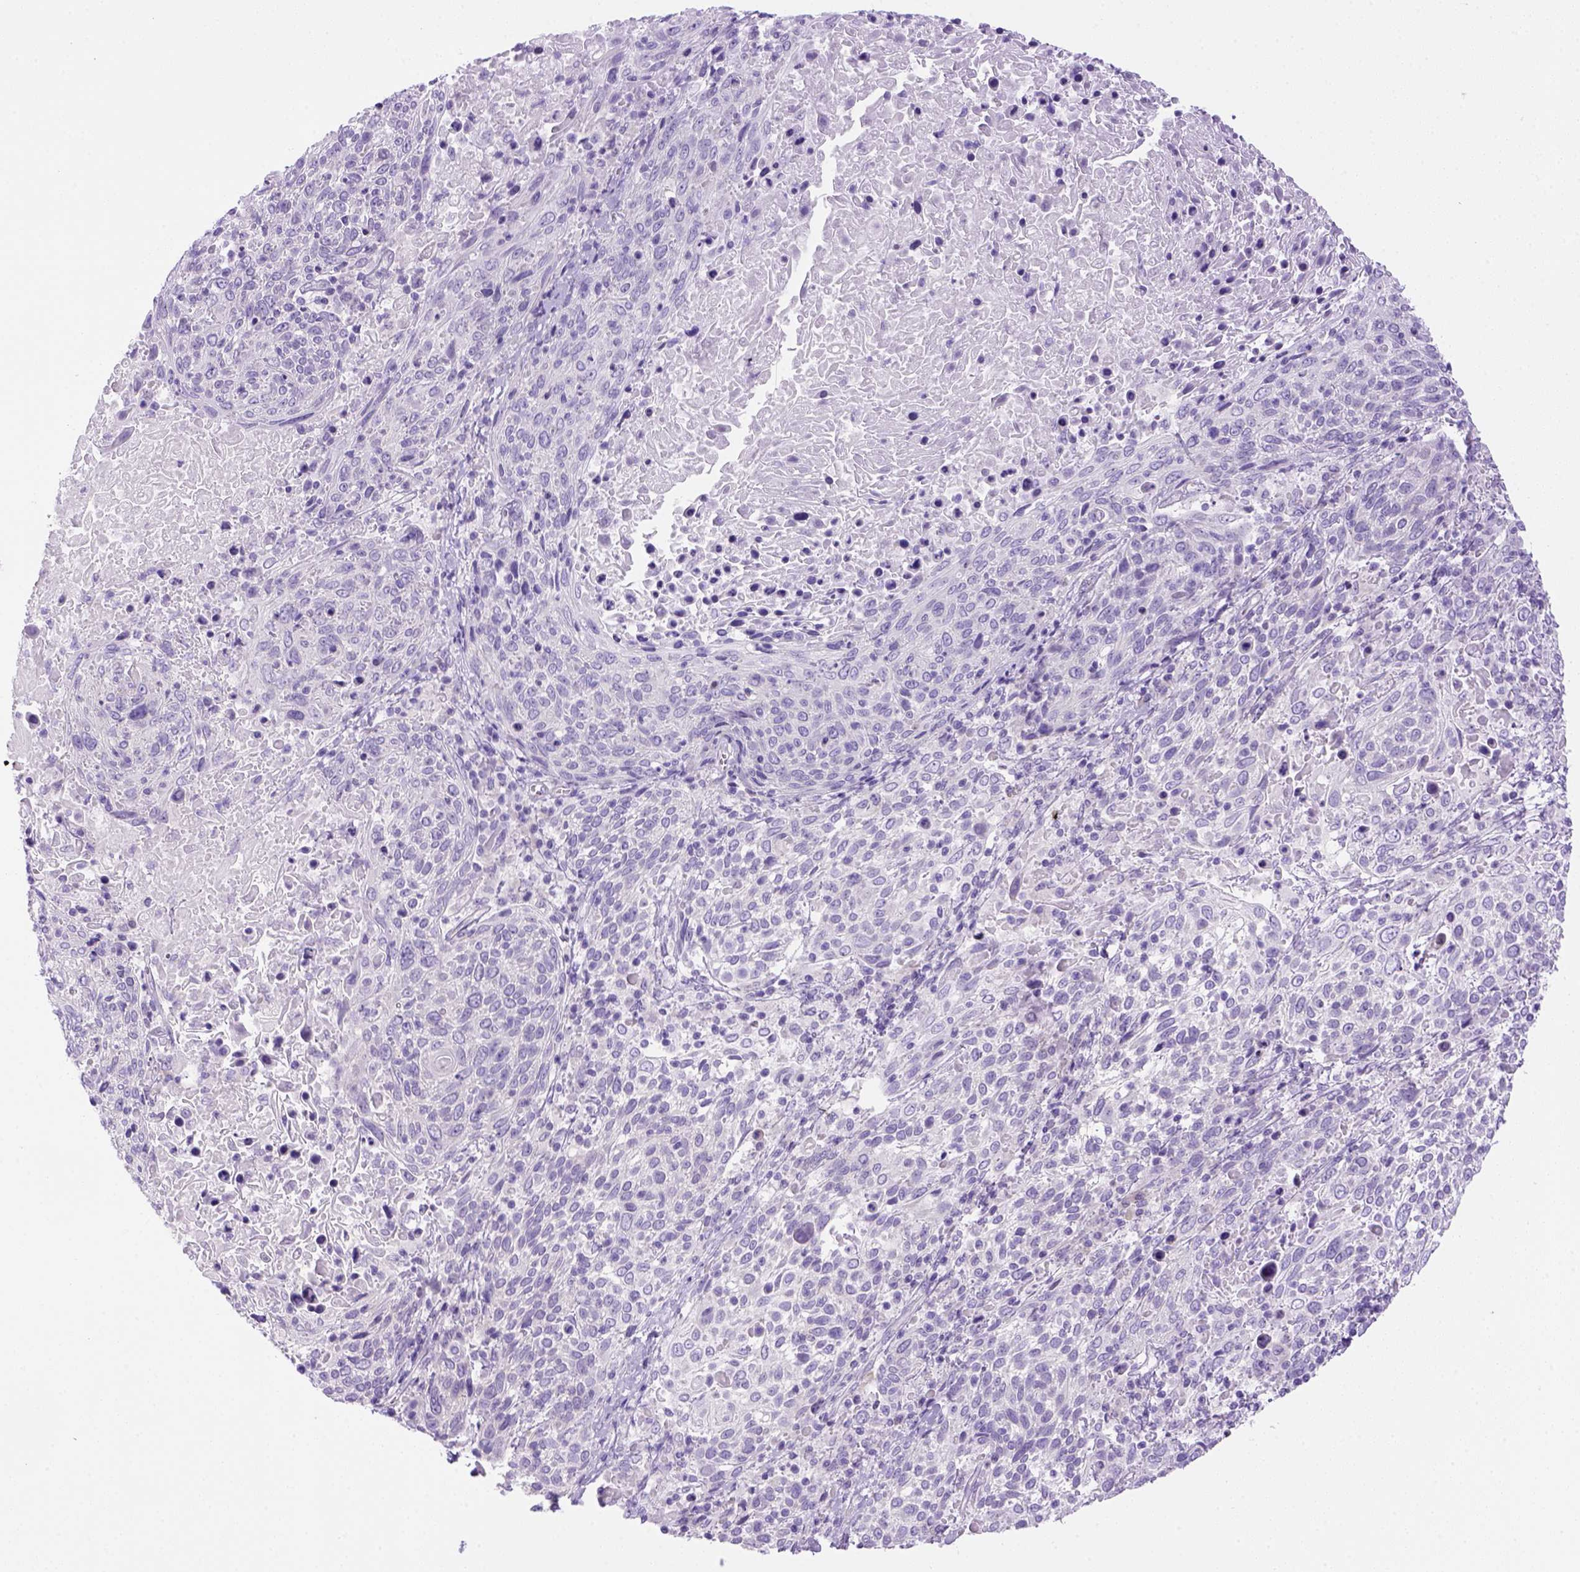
{"staining": {"intensity": "negative", "quantity": "none", "location": "none"}, "tissue": "cervical cancer", "cell_type": "Tumor cells", "image_type": "cancer", "snomed": [{"axis": "morphology", "description": "Squamous cell carcinoma, NOS"}, {"axis": "topography", "description": "Cervix"}], "caption": "Protein analysis of cervical squamous cell carcinoma demonstrates no significant staining in tumor cells.", "gene": "DNAH11", "patient": {"sex": "female", "age": 61}}